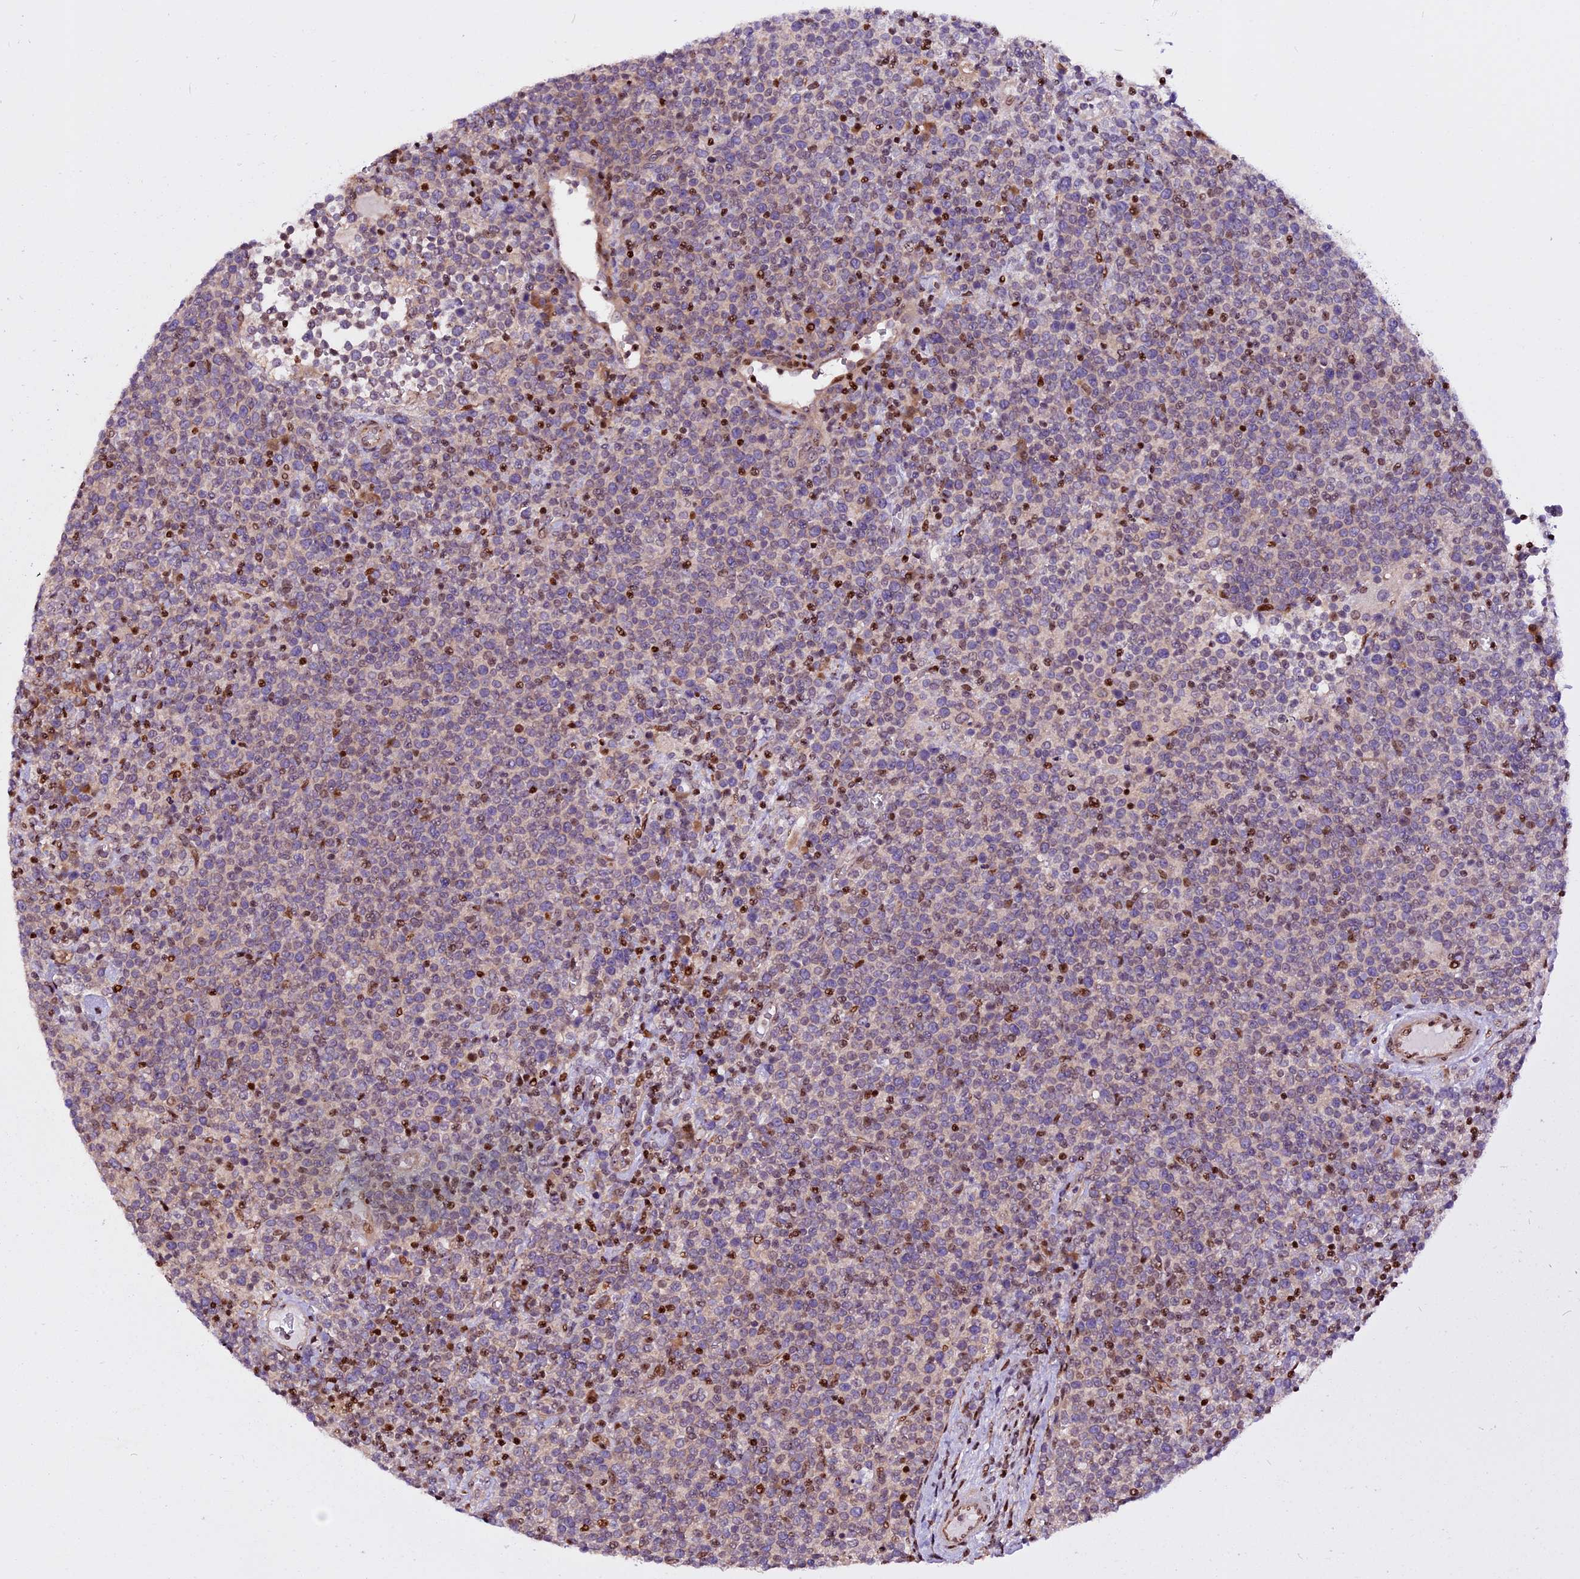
{"staining": {"intensity": "moderate", "quantity": "<25%", "location": "nuclear"}, "tissue": "lymphoma", "cell_type": "Tumor cells", "image_type": "cancer", "snomed": [{"axis": "morphology", "description": "Malignant lymphoma, non-Hodgkin's type, High grade"}, {"axis": "topography", "description": "Lymph node"}], "caption": "The micrograph reveals immunohistochemical staining of lymphoma. There is moderate nuclear expression is present in approximately <25% of tumor cells.", "gene": "RINL", "patient": {"sex": "male", "age": 61}}